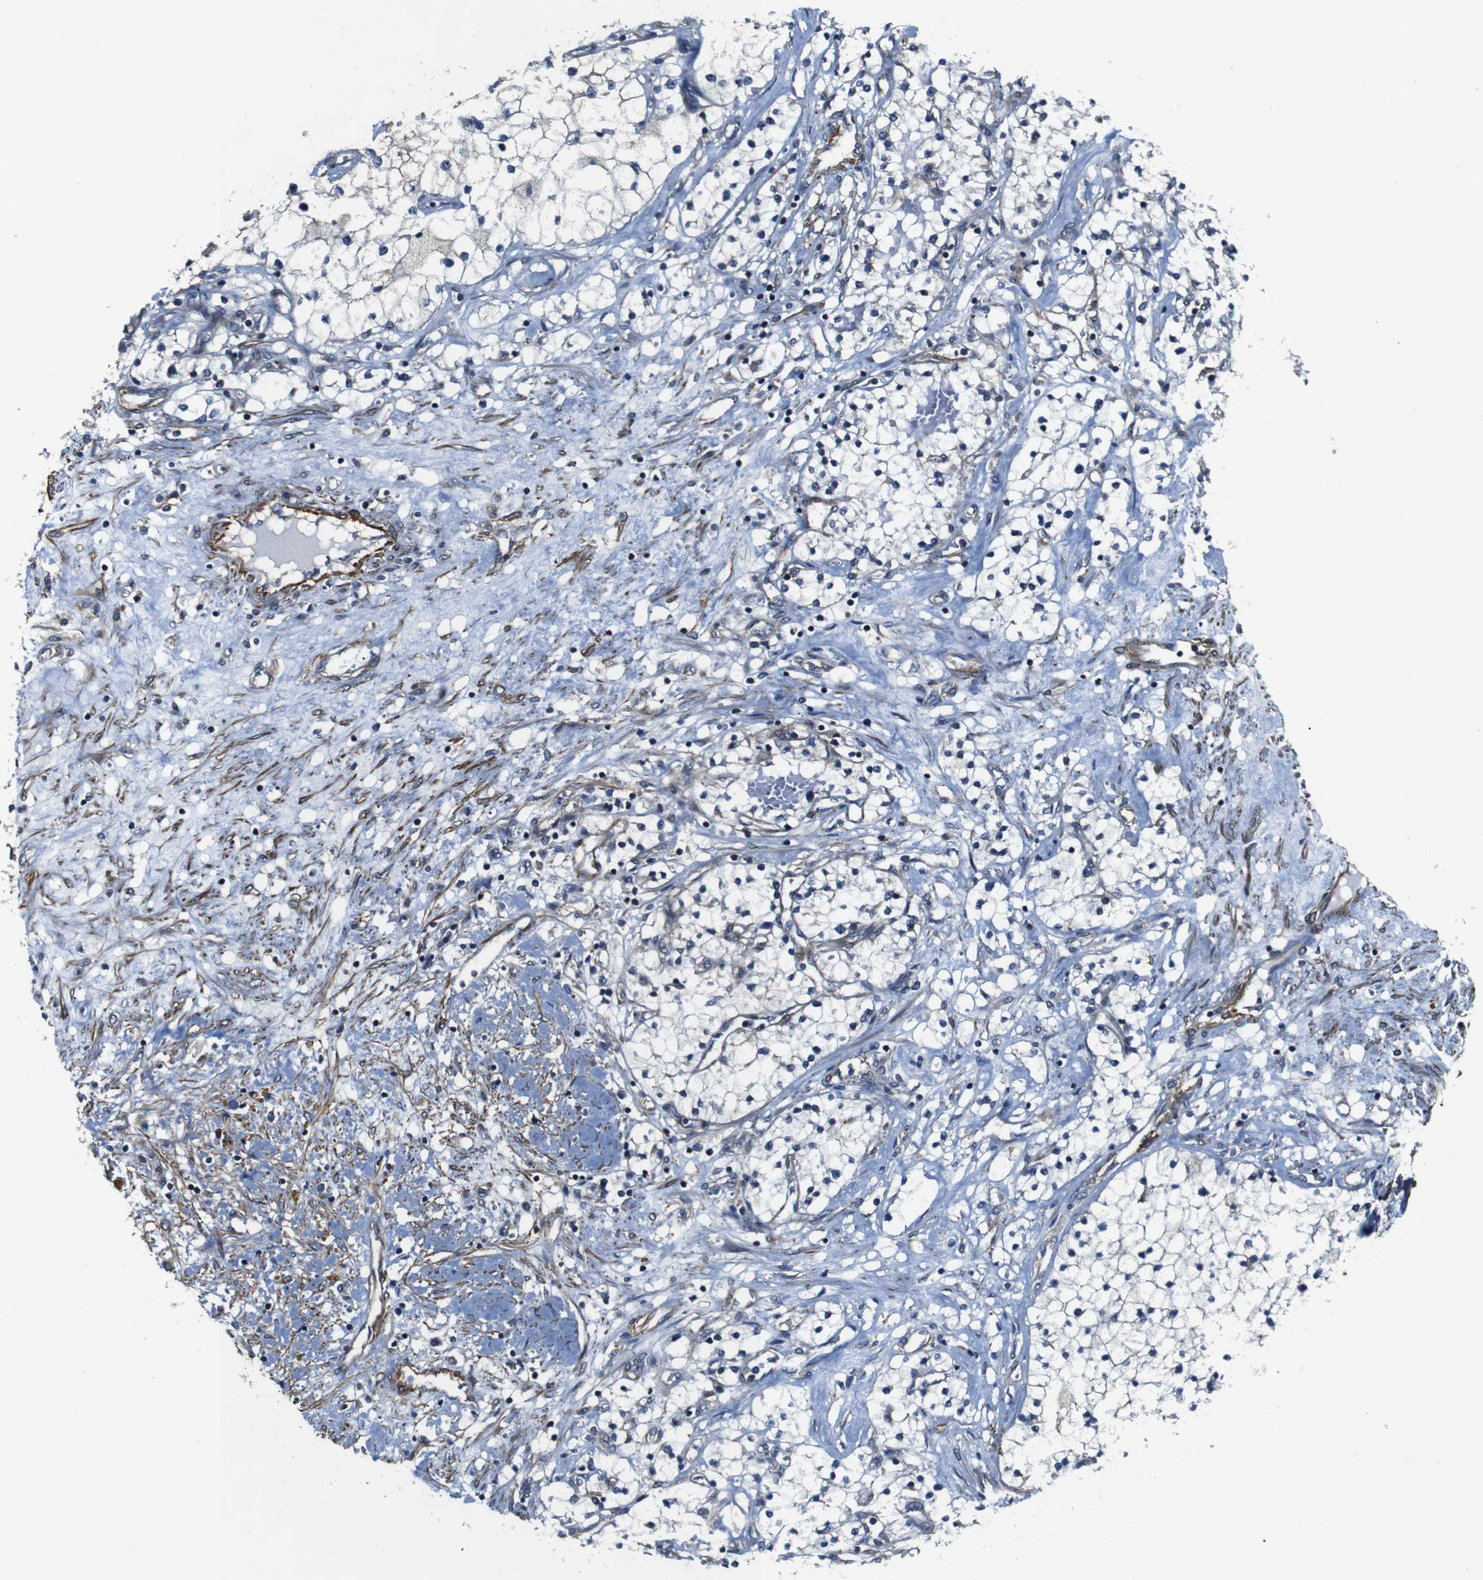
{"staining": {"intensity": "negative", "quantity": "none", "location": "none"}, "tissue": "renal cancer", "cell_type": "Tumor cells", "image_type": "cancer", "snomed": [{"axis": "morphology", "description": "Adenocarcinoma, NOS"}, {"axis": "topography", "description": "Kidney"}], "caption": "The photomicrograph shows no significant positivity in tumor cells of renal cancer (adenocarcinoma). (DAB (3,3'-diaminobenzidine) immunohistochemistry with hematoxylin counter stain).", "gene": "GGT7", "patient": {"sex": "male", "age": 68}}